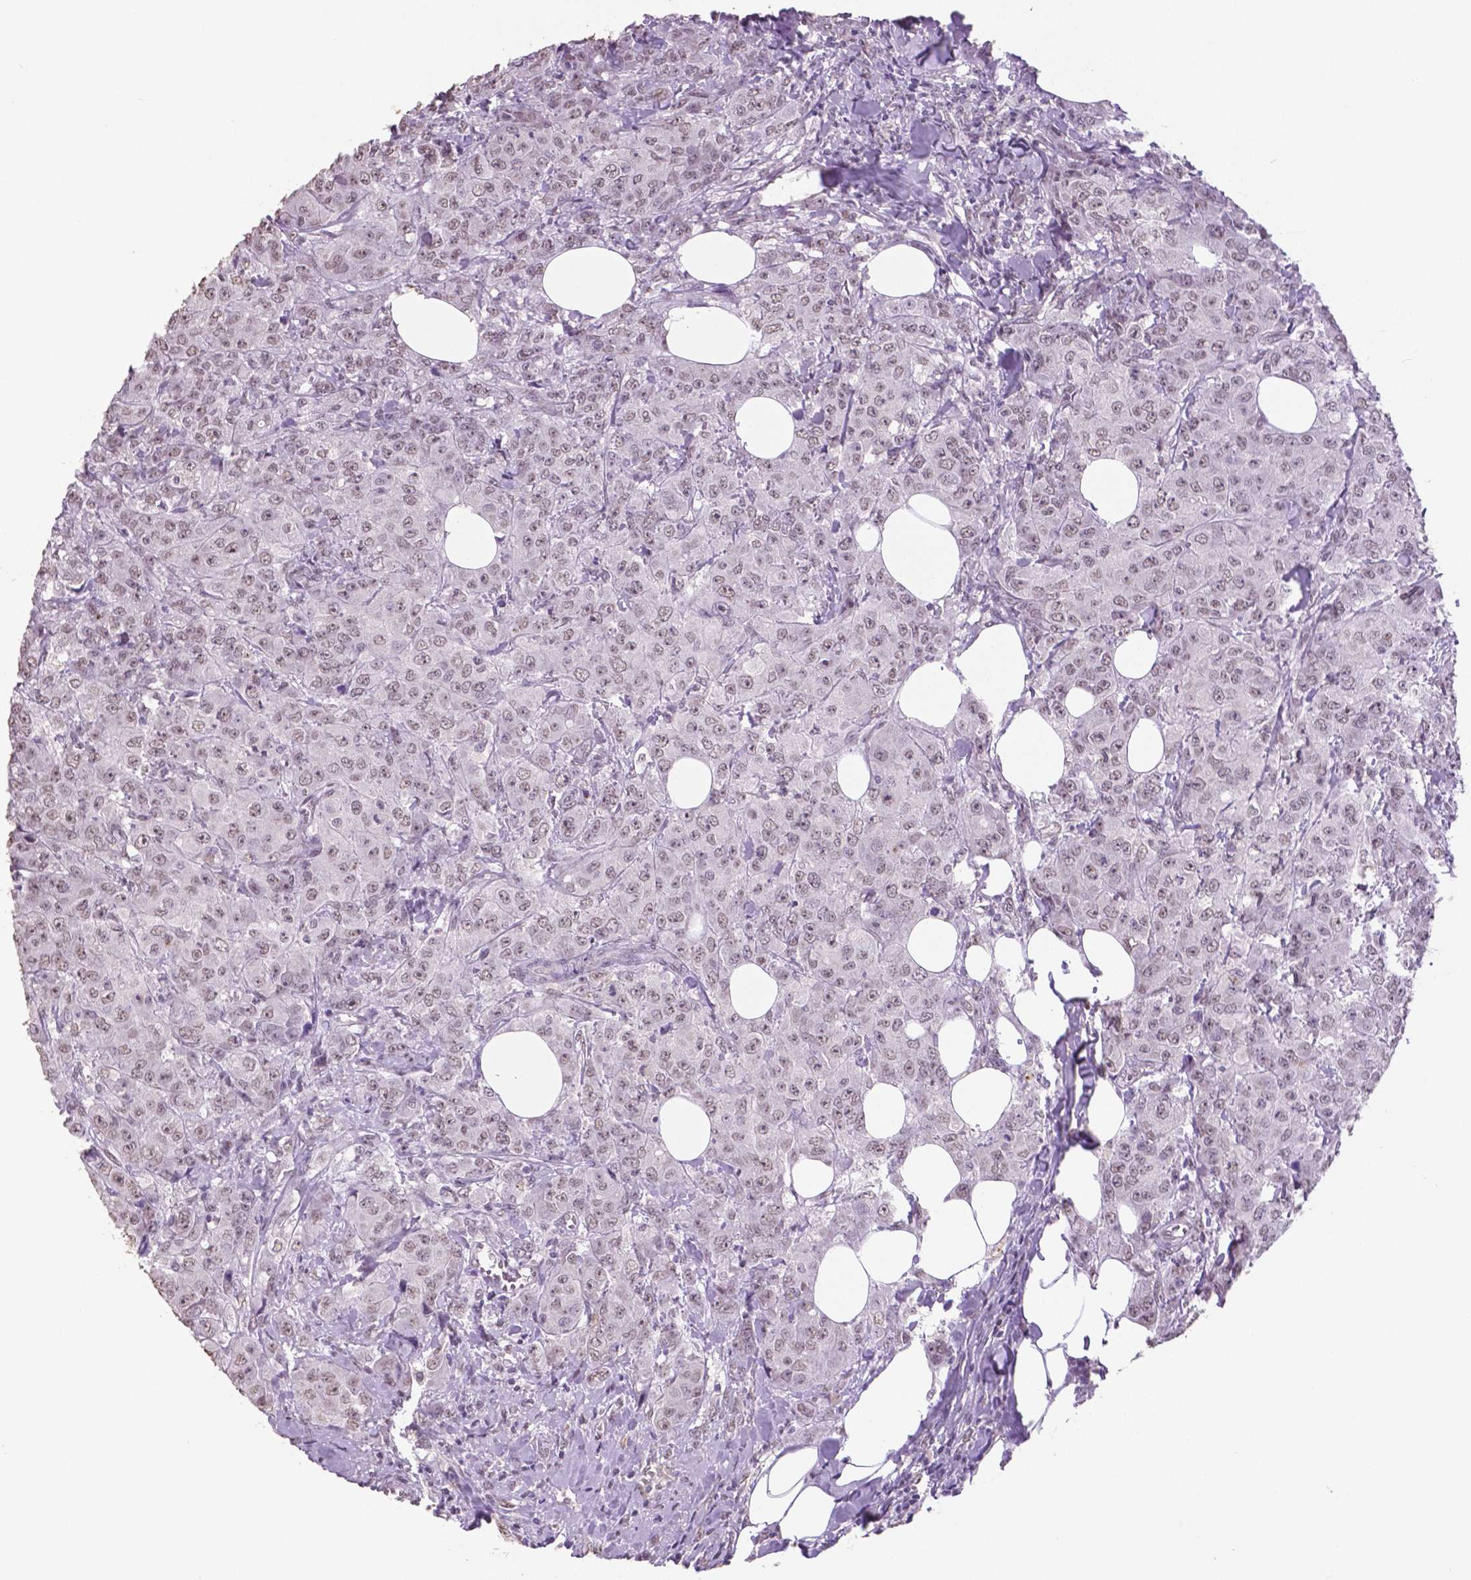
{"staining": {"intensity": "weak", "quantity": "25%-75%", "location": "nuclear"}, "tissue": "breast cancer", "cell_type": "Tumor cells", "image_type": "cancer", "snomed": [{"axis": "morphology", "description": "Normal tissue, NOS"}, {"axis": "morphology", "description": "Duct carcinoma"}, {"axis": "topography", "description": "Breast"}], "caption": "The immunohistochemical stain shows weak nuclear expression in tumor cells of breast cancer tissue. (DAB (3,3'-diaminobenzidine) IHC with brightfield microscopy, high magnification).", "gene": "IGF2BP1", "patient": {"sex": "female", "age": 43}}